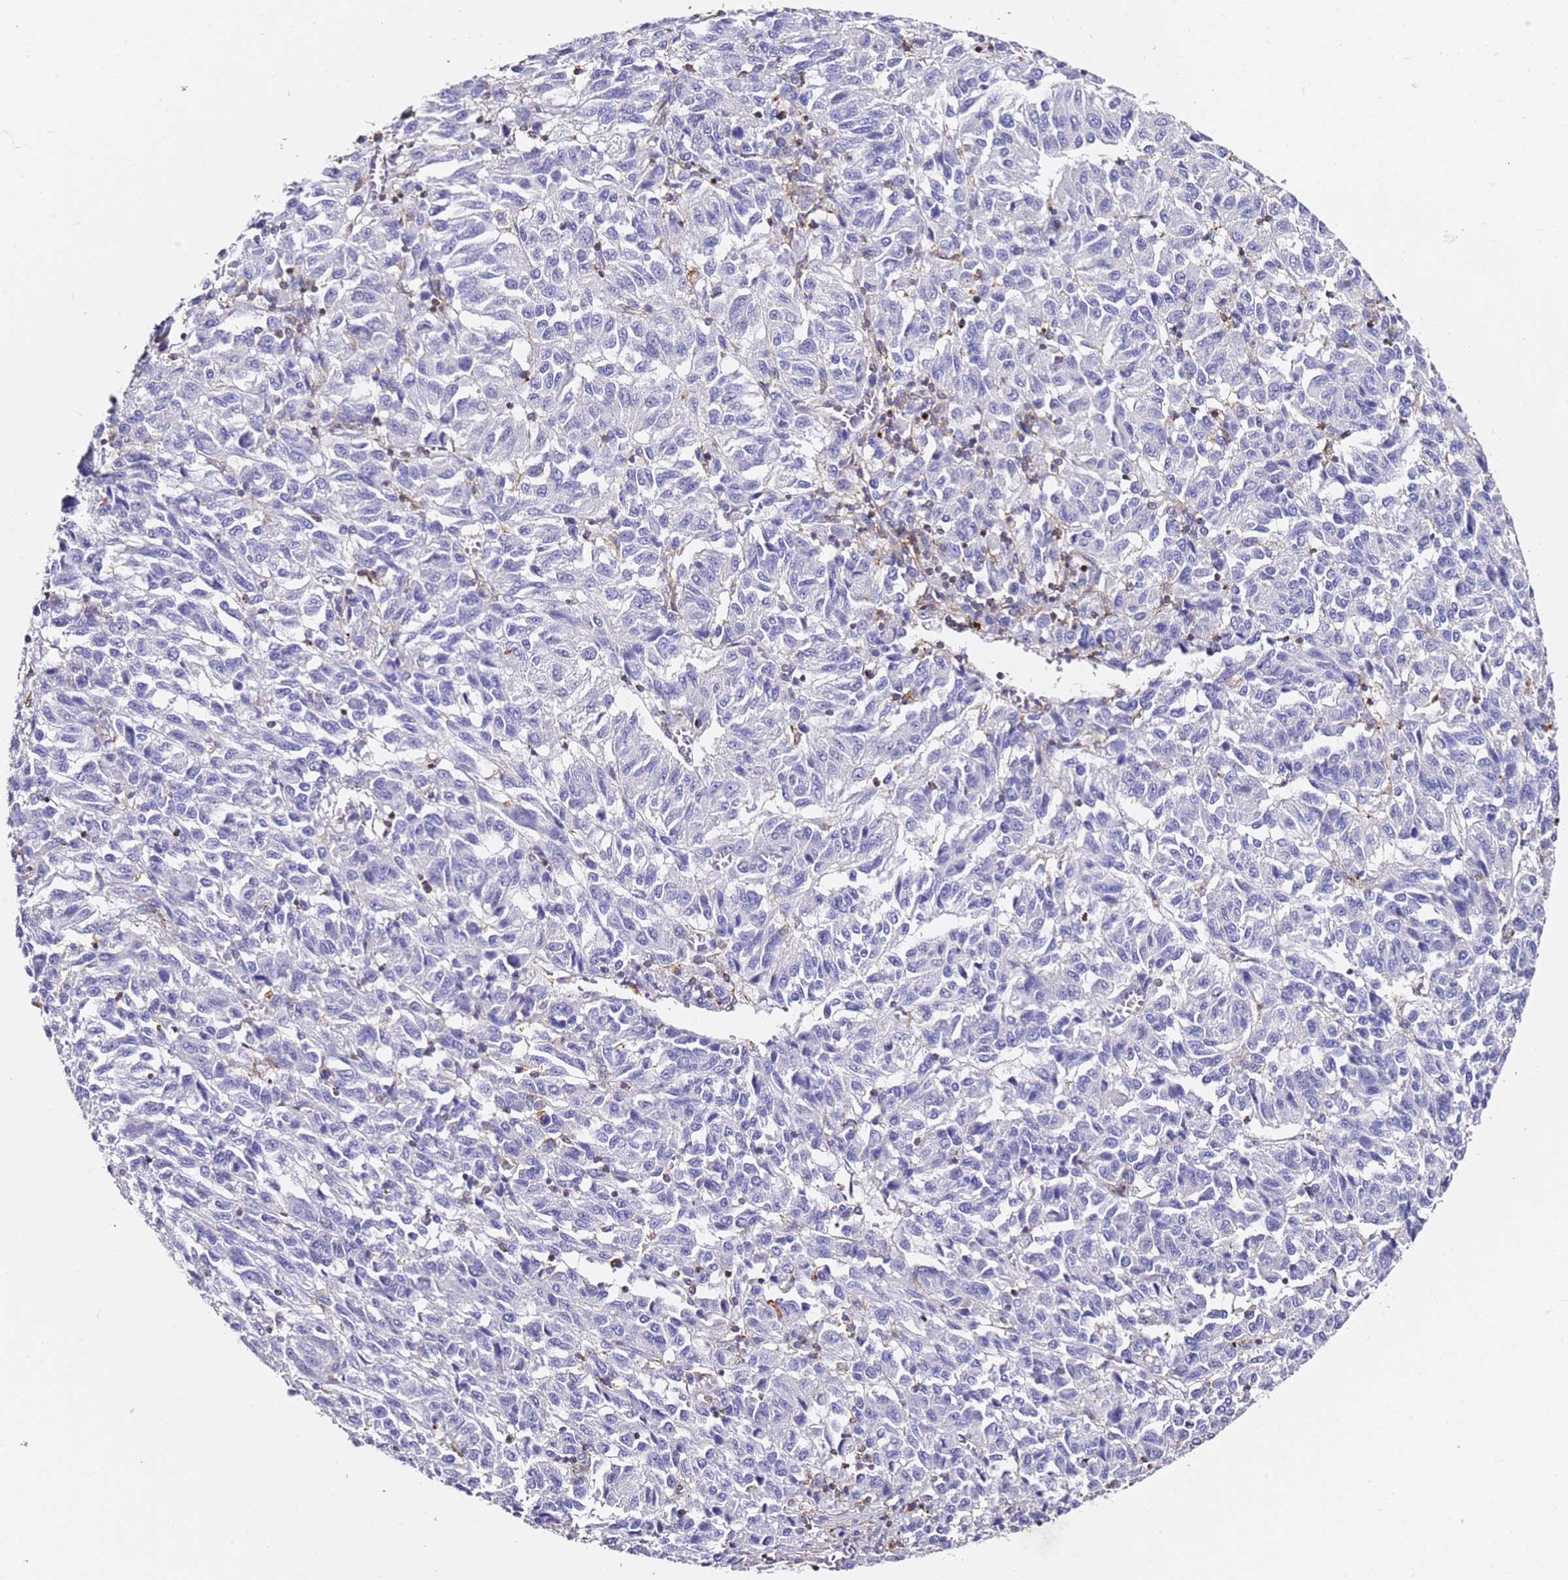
{"staining": {"intensity": "negative", "quantity": "none", "location": "none"}, "tissue": "melanoma", "cell_type": "Tumor cells", "image_type": "cancer", "snomed": [{"axis": "morphology", "description": "Malignant melanoma, Metastatic site"}, {"axis": "topography", "description": "Lung"}], "caption": "The immunohistochemistry micrograph has no significant staining in tumor cells of melanoma tissue.", "gene": "ZNF671", "patient": {"sex": "male", "age": 64}}